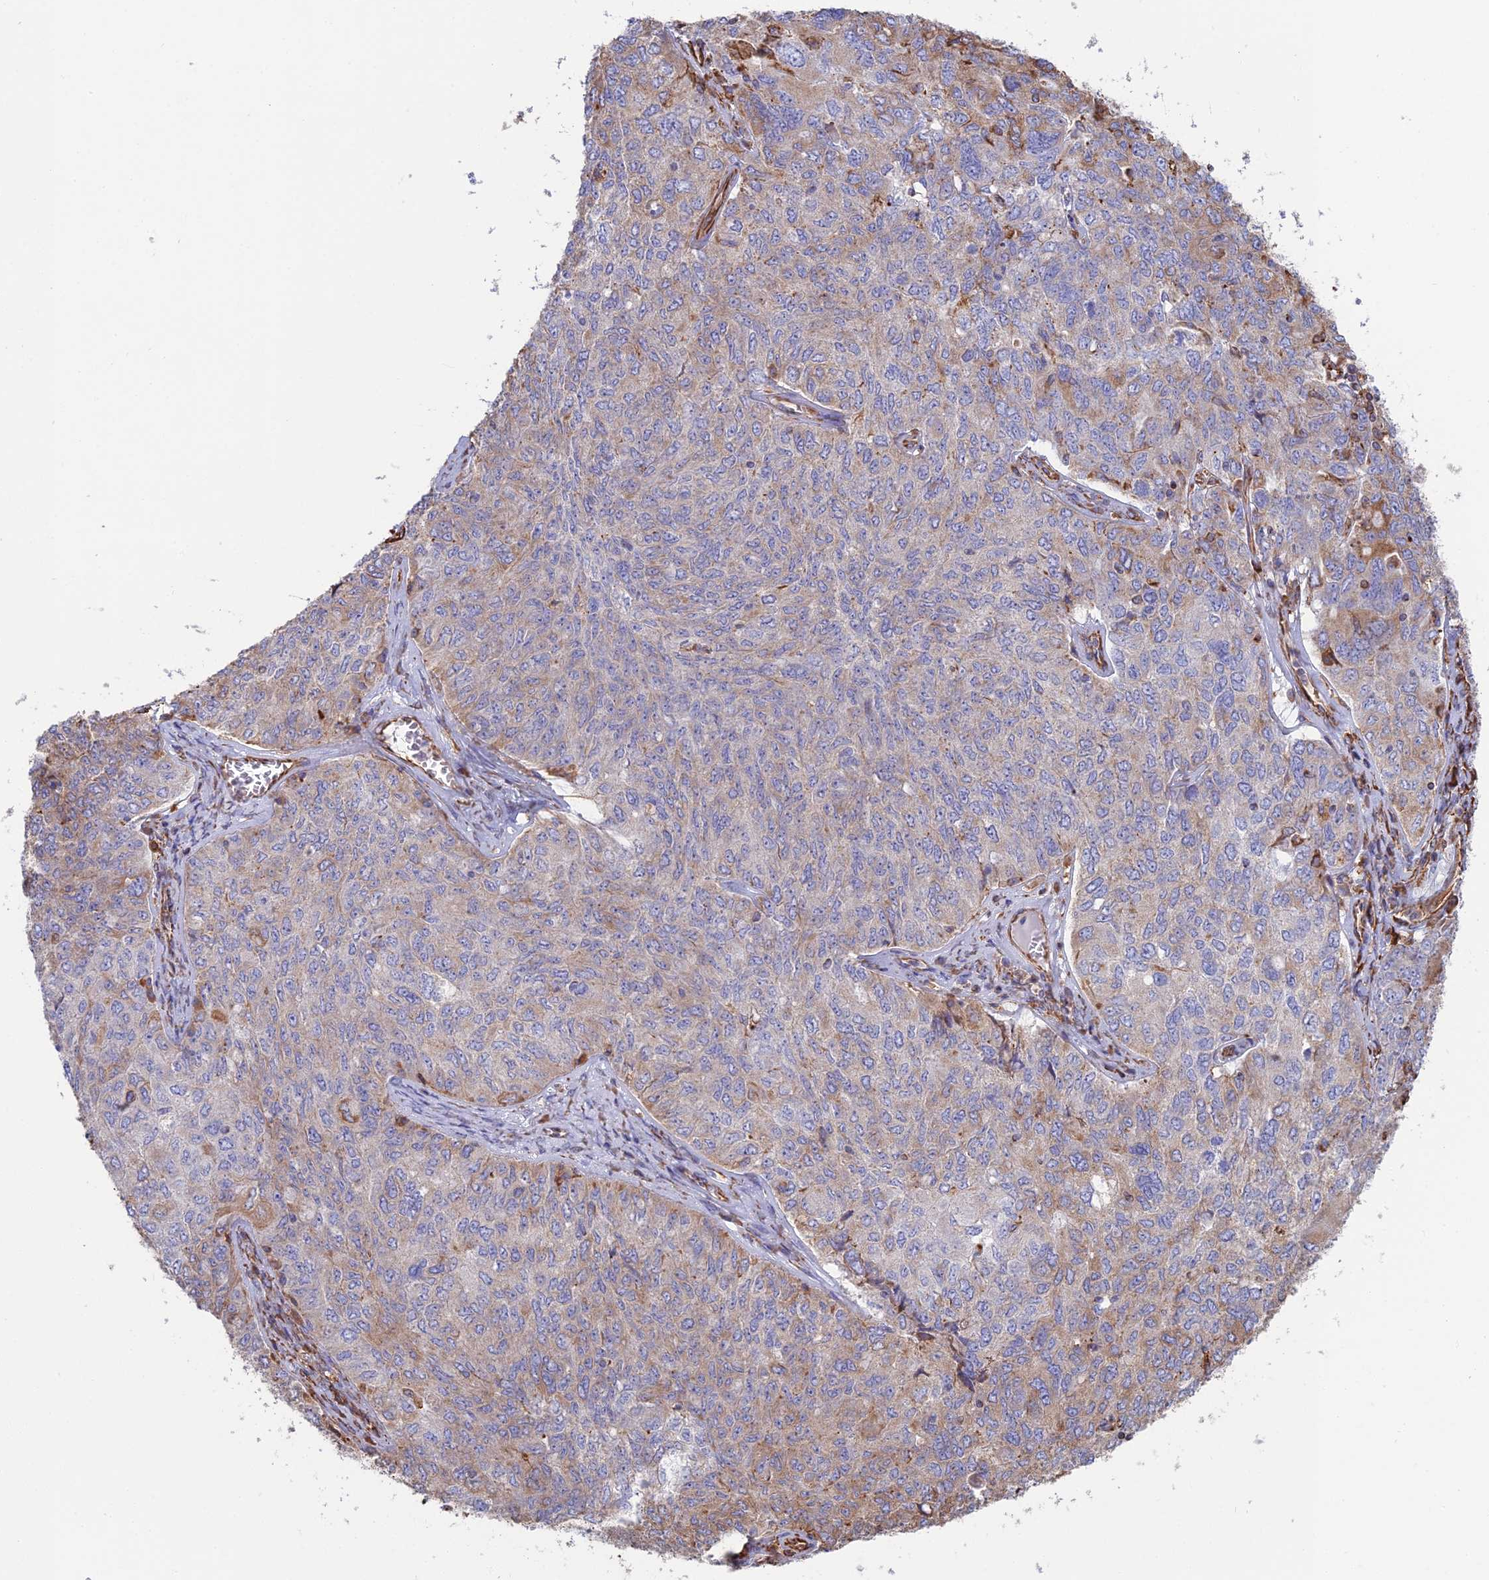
{"staining": {"intensity": "weak", "quantity": "25%-75%", "location": "cytoplasmic/membranous"}, "tissue": "ovarian cancer", "cell_type": "Tumor cells", "image_type": "cancer", "snomed": [{"axis": "morphology", "description": "Carcinoma, endometroid"}, {"axis": "topography", "description": "Ovary"}], "caption": "The photomicrograph reveals a brown stain indicating the presence of a protein in the cytoplasmic/membranous of tumor cells in ovarian cancer (endometroid carcinoma).", "gene": "CLVS2", "patient": {"sex": "female", "age": 62}}